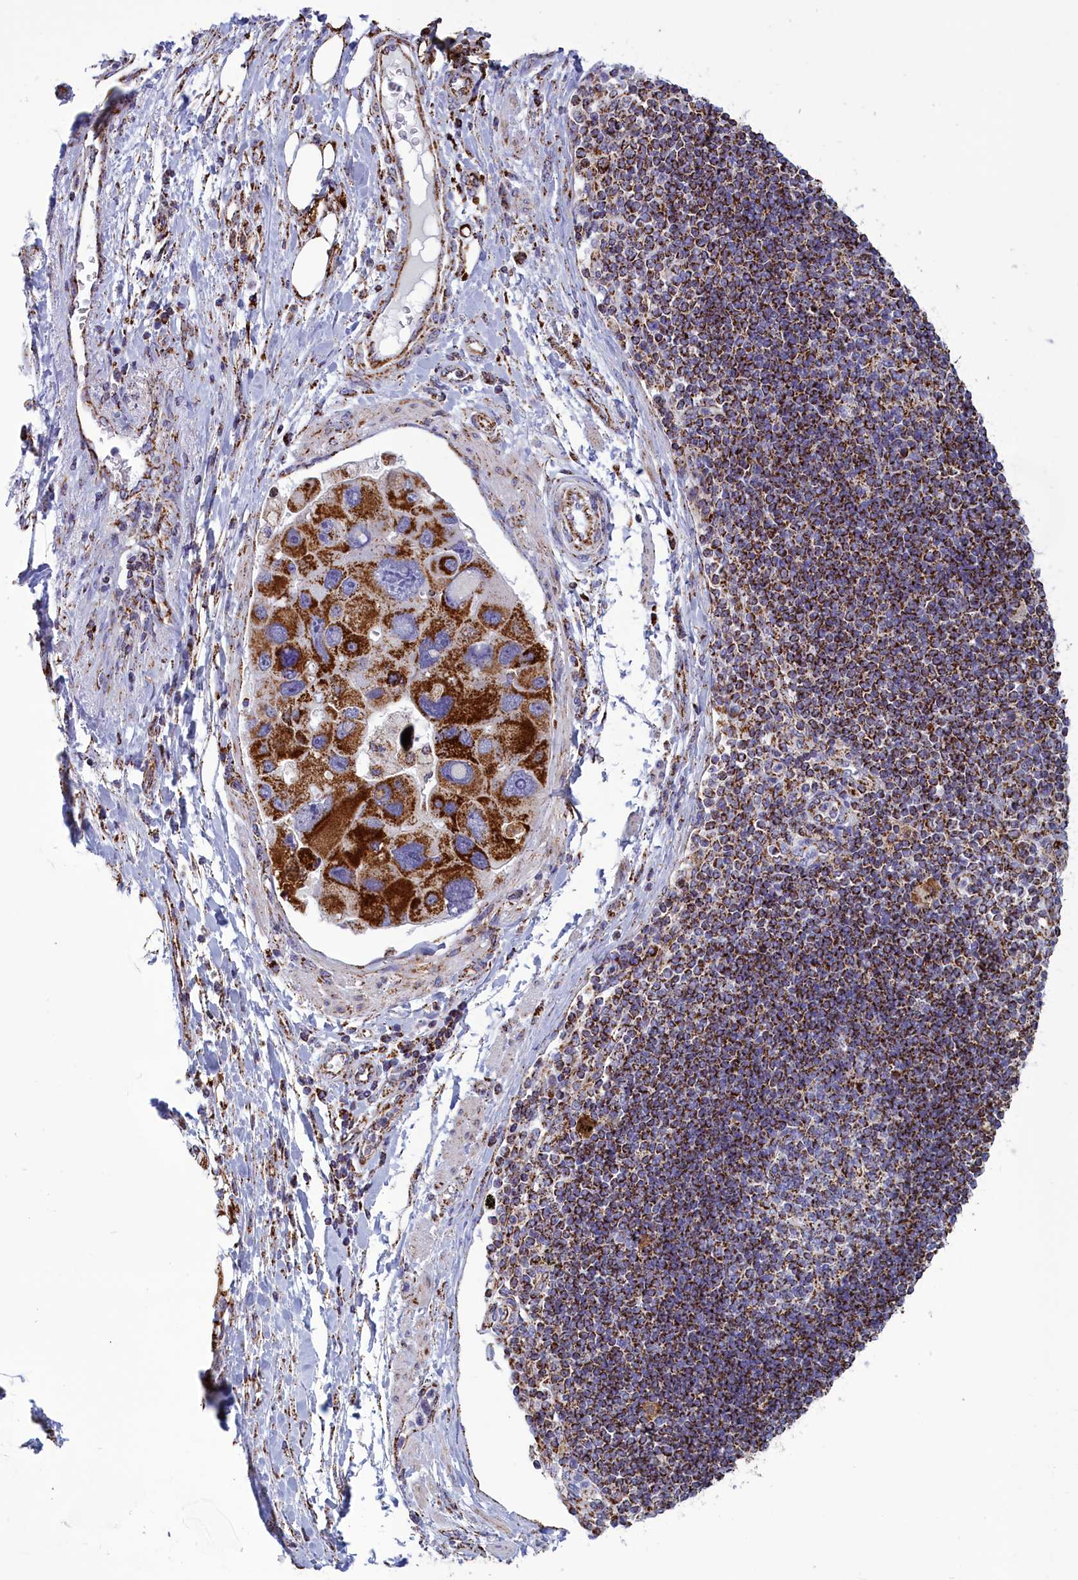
{"staining": {"intensity": "strong", "quantity": ">75%", "location": "cytoplasmic/membranous"}, "tissue": "lung cancer", "cell_type": "Tumor cells", "image_type": "cancer", "snomed": [{"axis": "morphology", "description": "Adenocarcinoma, NOS"}, {"axis": "topography", "description": "Lung"}], "caption": "This is an image of IHC staining of lung adenocarcinoma, which shows strong positivity in the cytoplasmic/membranous of tumor cells.", "gene": "ISOC2", "patient": {"sex": "female", "age": 54}}